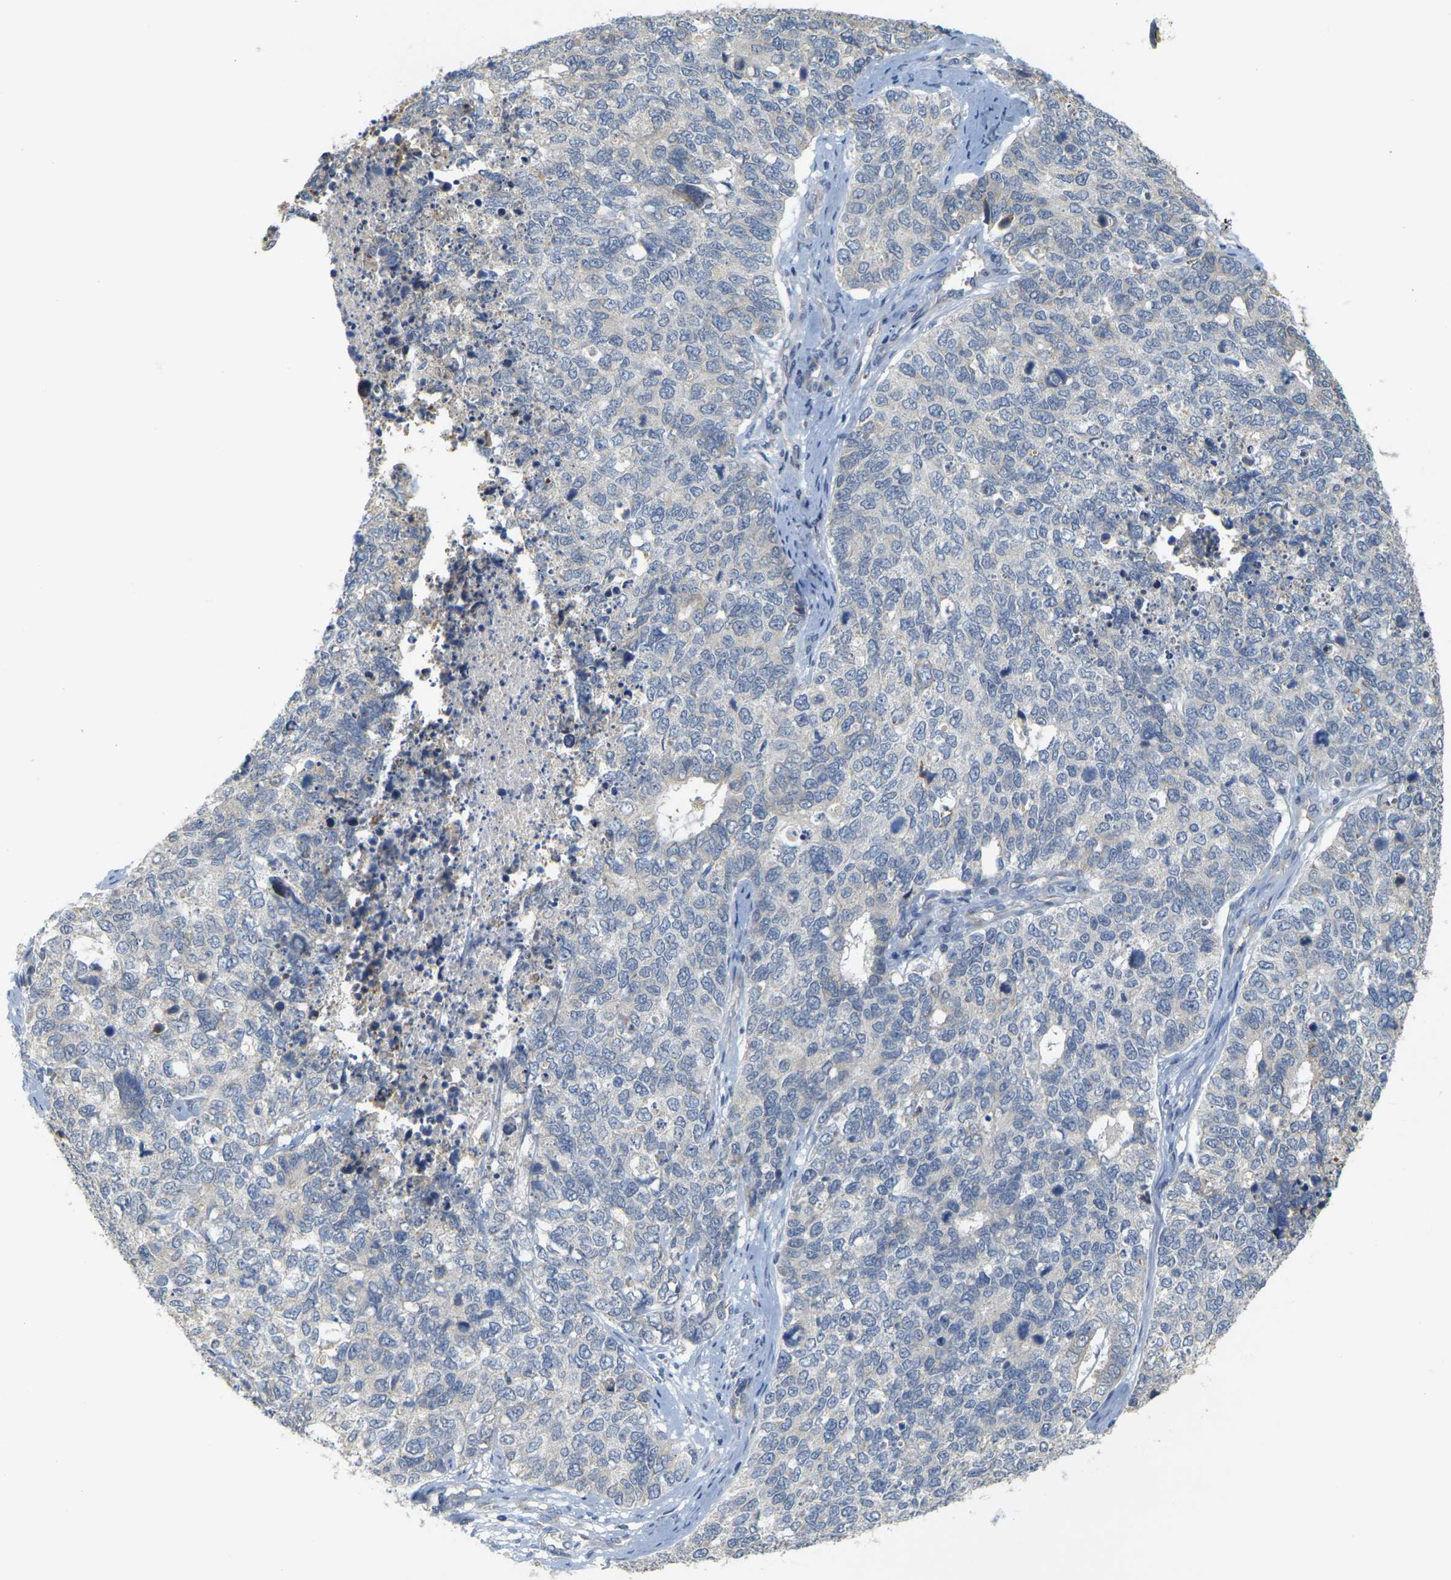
{"staining": {"intensity": "negative", "quantity": "none", "location": "none"}, "tissue": "cervical cancer", "cell_type": "Tumor cells", "image_type": "cancer", "snomed": [{"axis": "morphology", "description": "Squamous cell carcinoma, NOS"}, {"axis": "topography", "description": "Cervix"}], "caption": "There is no significant staining in tumor cells of cervical cancer (squamous cell carcinoma).", "gene": "GDAP1", "patient": {"sex": "female", "age": 63}}